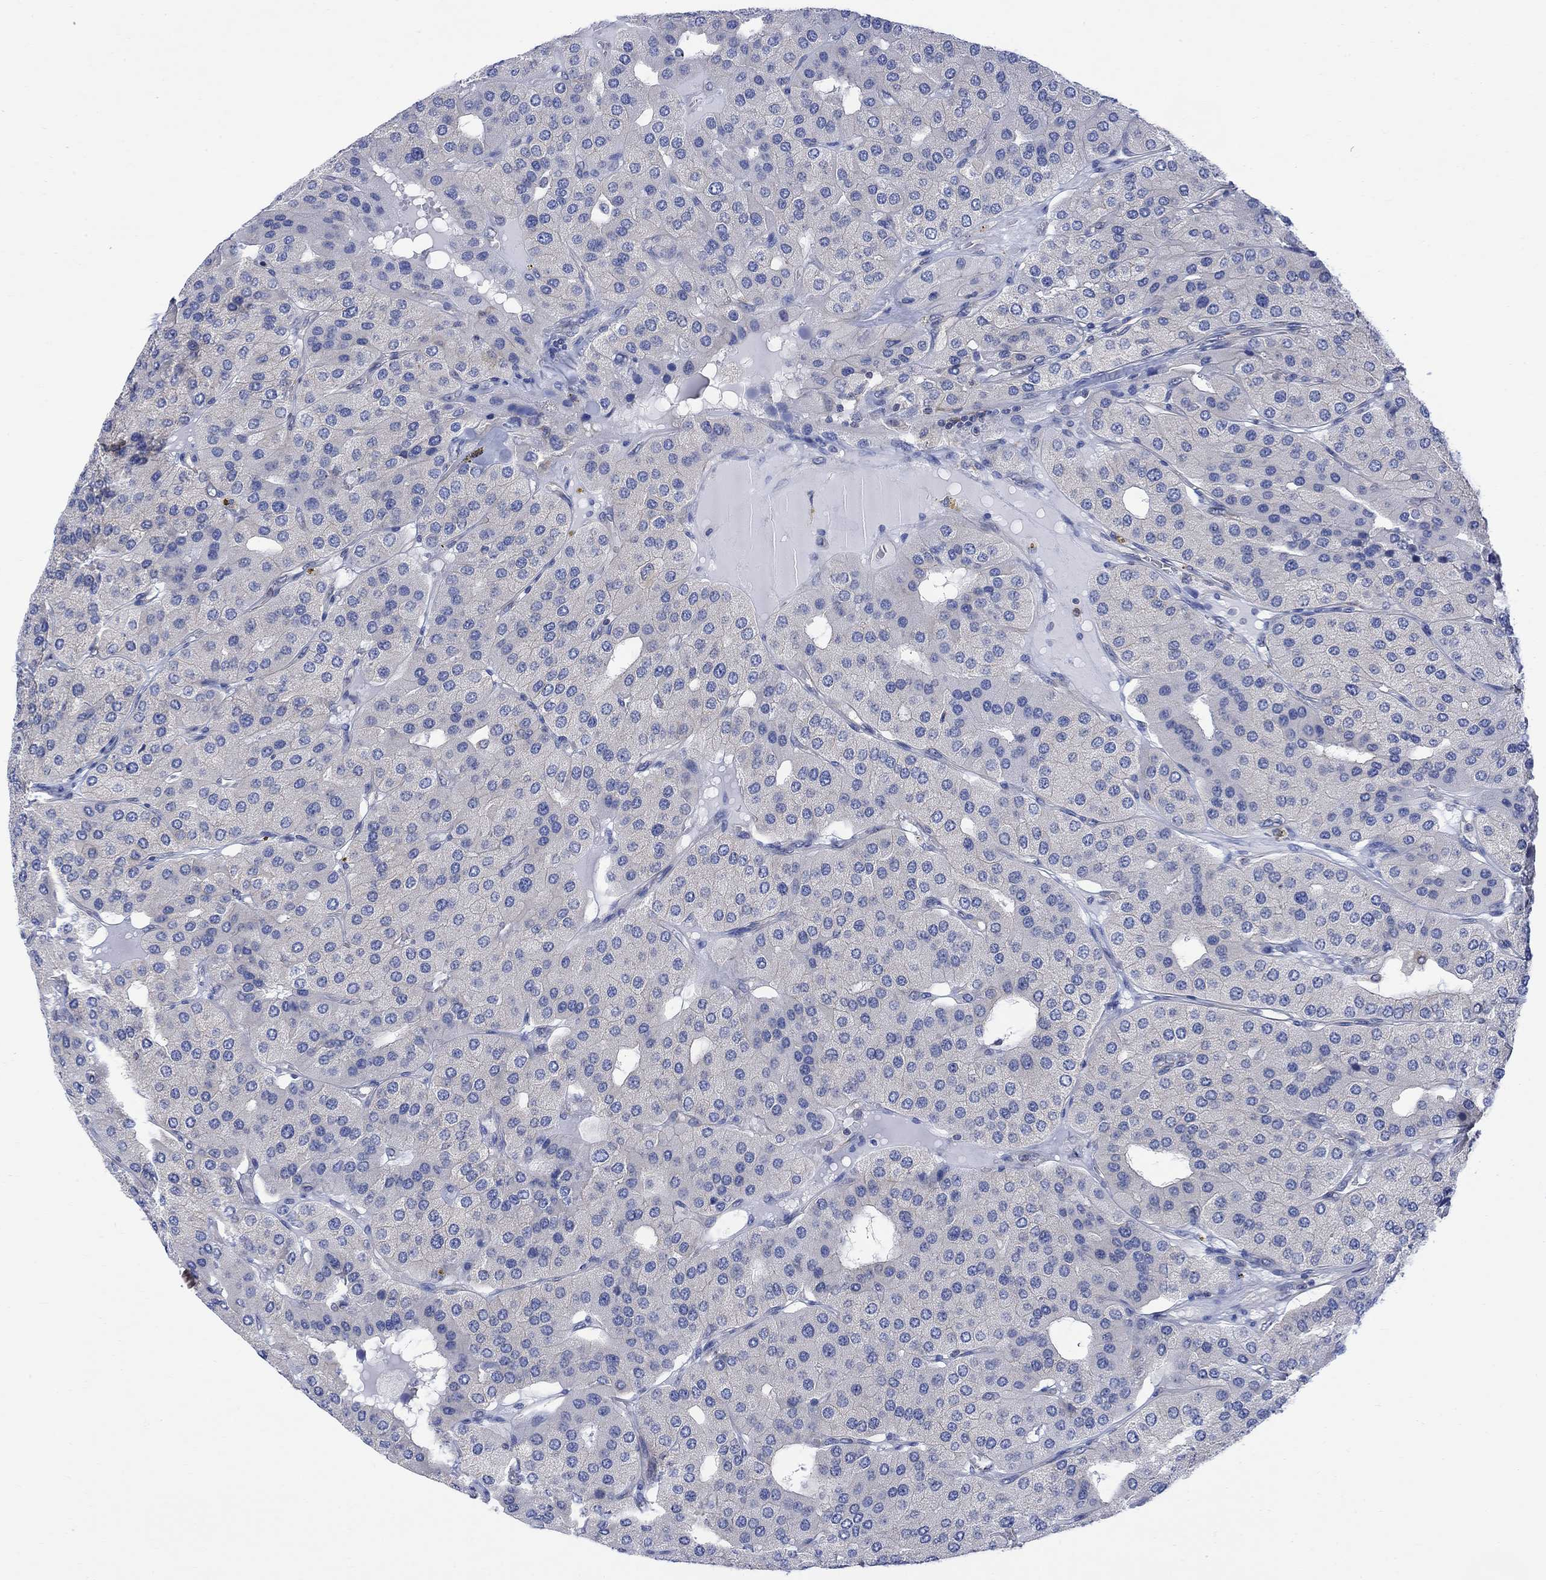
{"staining": {"intensity": "negative", "quantity": "none", "location": "none"}, "tissue": "parathyroid gland", "cell_type": "Glandular cells", "image_type": "normal", "snomed": [{"axis": "morphology", "description": "Normal tissue, NOS"}, {"axis": "morphology", "description": "Adenoma, NOS"}, {"axis": "topography", "description": "Parathyroid gland"}], "caption": "Immunohistochemical staining of unremarkable parathyroid gland reveals no significant staining in glandular cells.", "gene": "GBP5", "patient": {"sex": "female", "age": 86}}